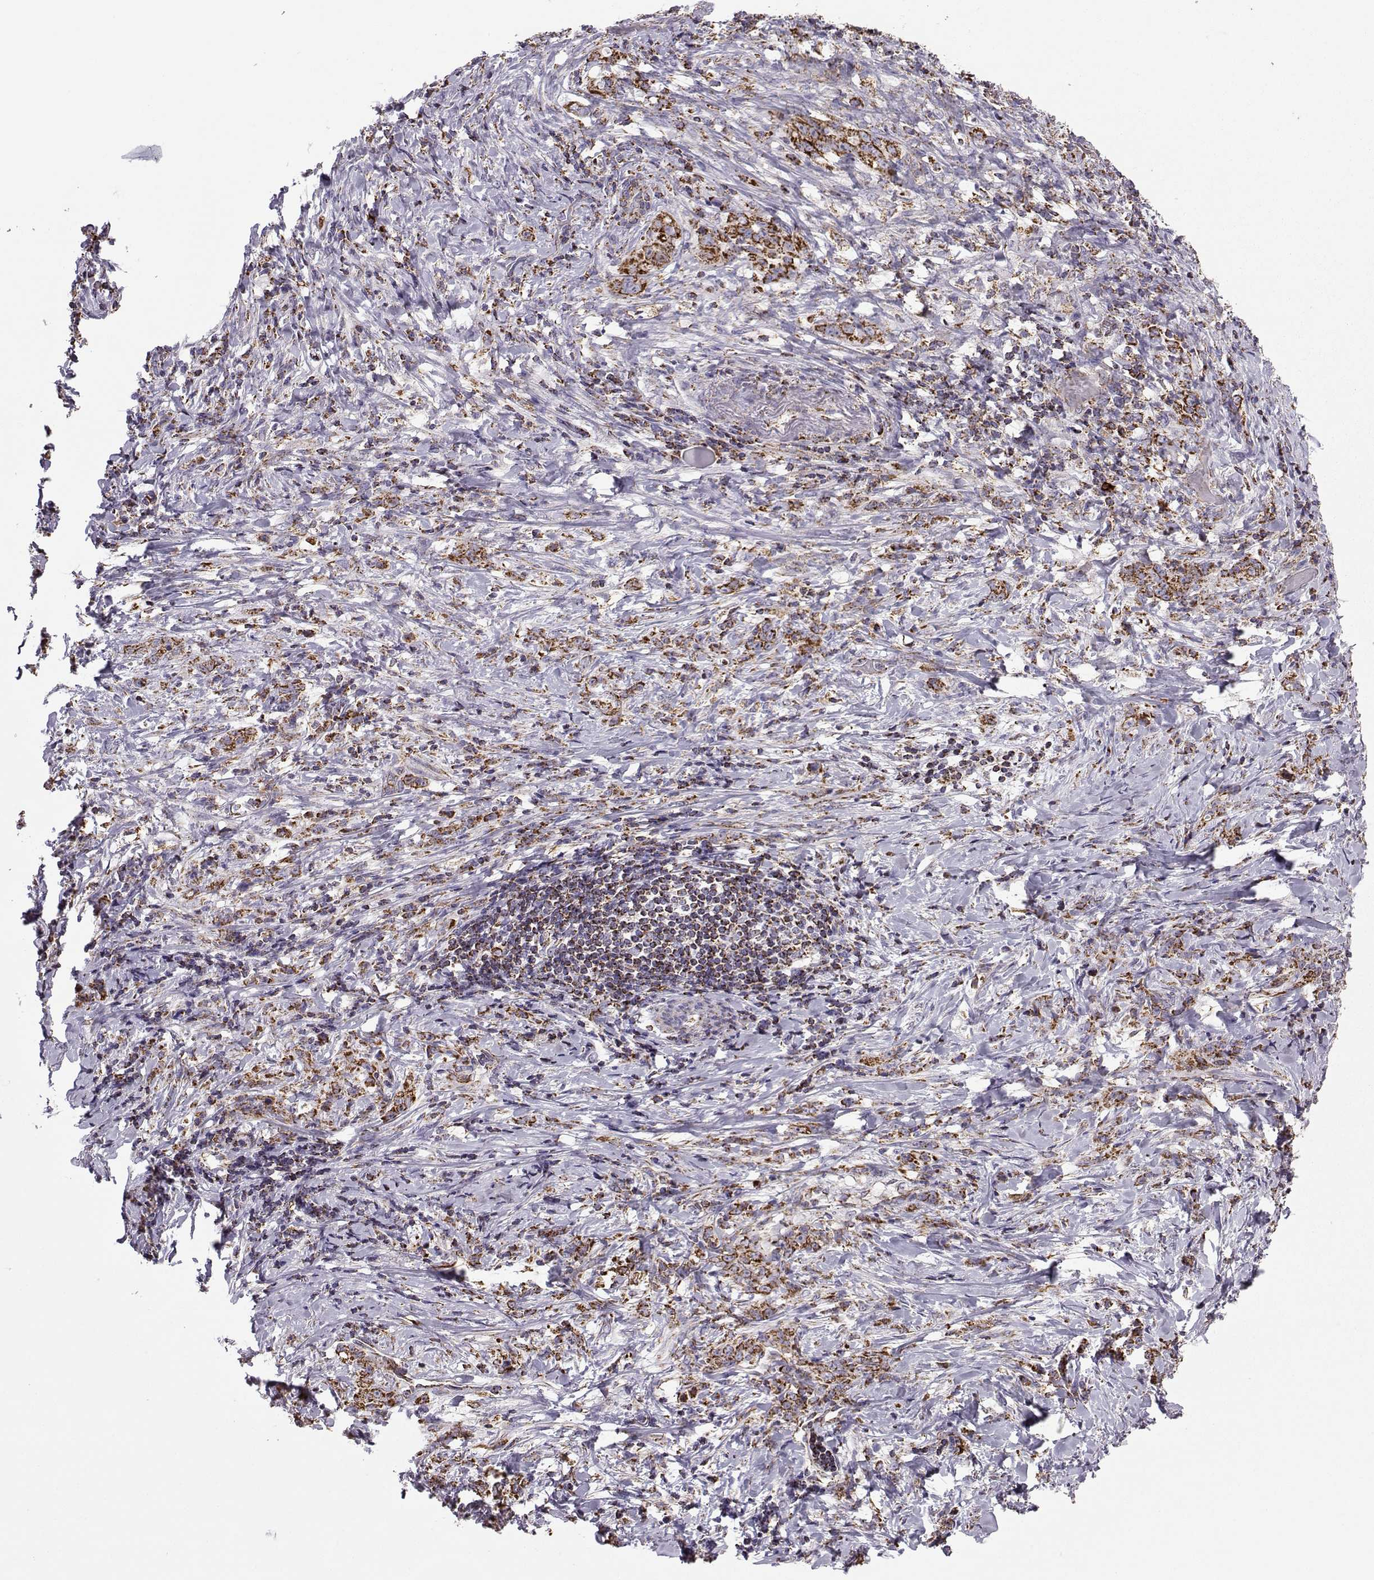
{"staining": {"intensity": "strong", "quantity": ">75%", "location": "cytoplasmic/membranous"}, "tissue": "stomach cancer", "cell_type": "Tumor cells", "image_type": "cancer", "snomed": [{"axis": "morphology", "description": "Adenocarcinoma, NOS"}, {"axis": "topography", "description": "Stomach, lower"}], "caption": "This micrograph demonstrates IHC staining of human stomach cancer, with high strong cytoplasmic/membranous staining in approximately >75% of tumor cells.", "gene": "NECAB3", "patient": {"sex": "male", "age": 88}}